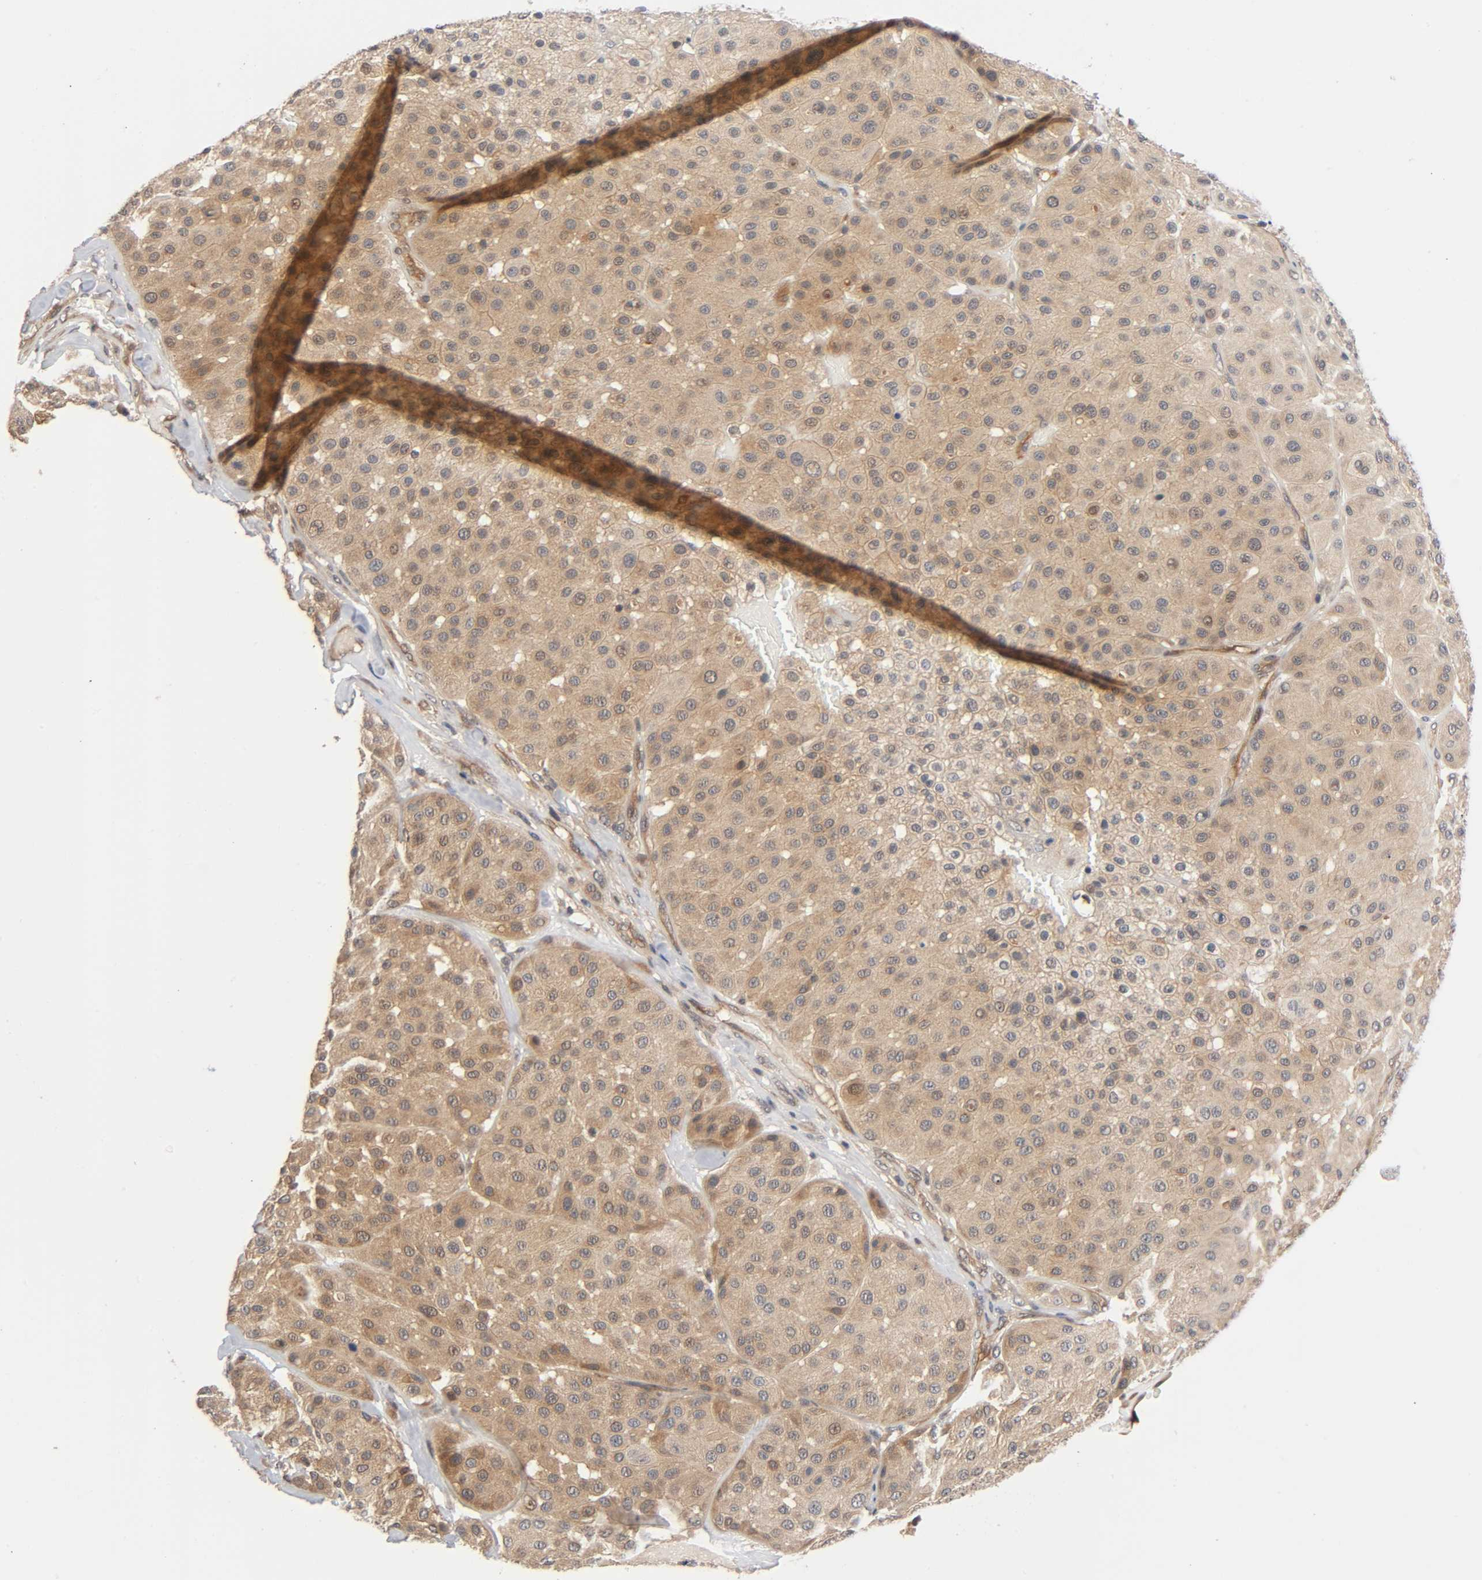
{"staining": {"intensity": "moderate", "quantity": ">75%", "location": "cytoplasmic/membranous"}, "tissue": "melanoma", "cell_type": "Tumor cells", "image_type": "cancer", "snomed": [{"axis": "morphology", "description": "Normal tissue, NOS"}, {"axis": "morphology", "description": "Malignant melanoma, Metastatic site"}, {"axis": "topography", "description": "Skin"}], "caption": "Melanoma tissue demonstrates moderate cytoplasmic/membranous positivity in about >75% of tumor cells", "gene": "PRKAB1", "patient": {"sex": "male", "age": 41}}